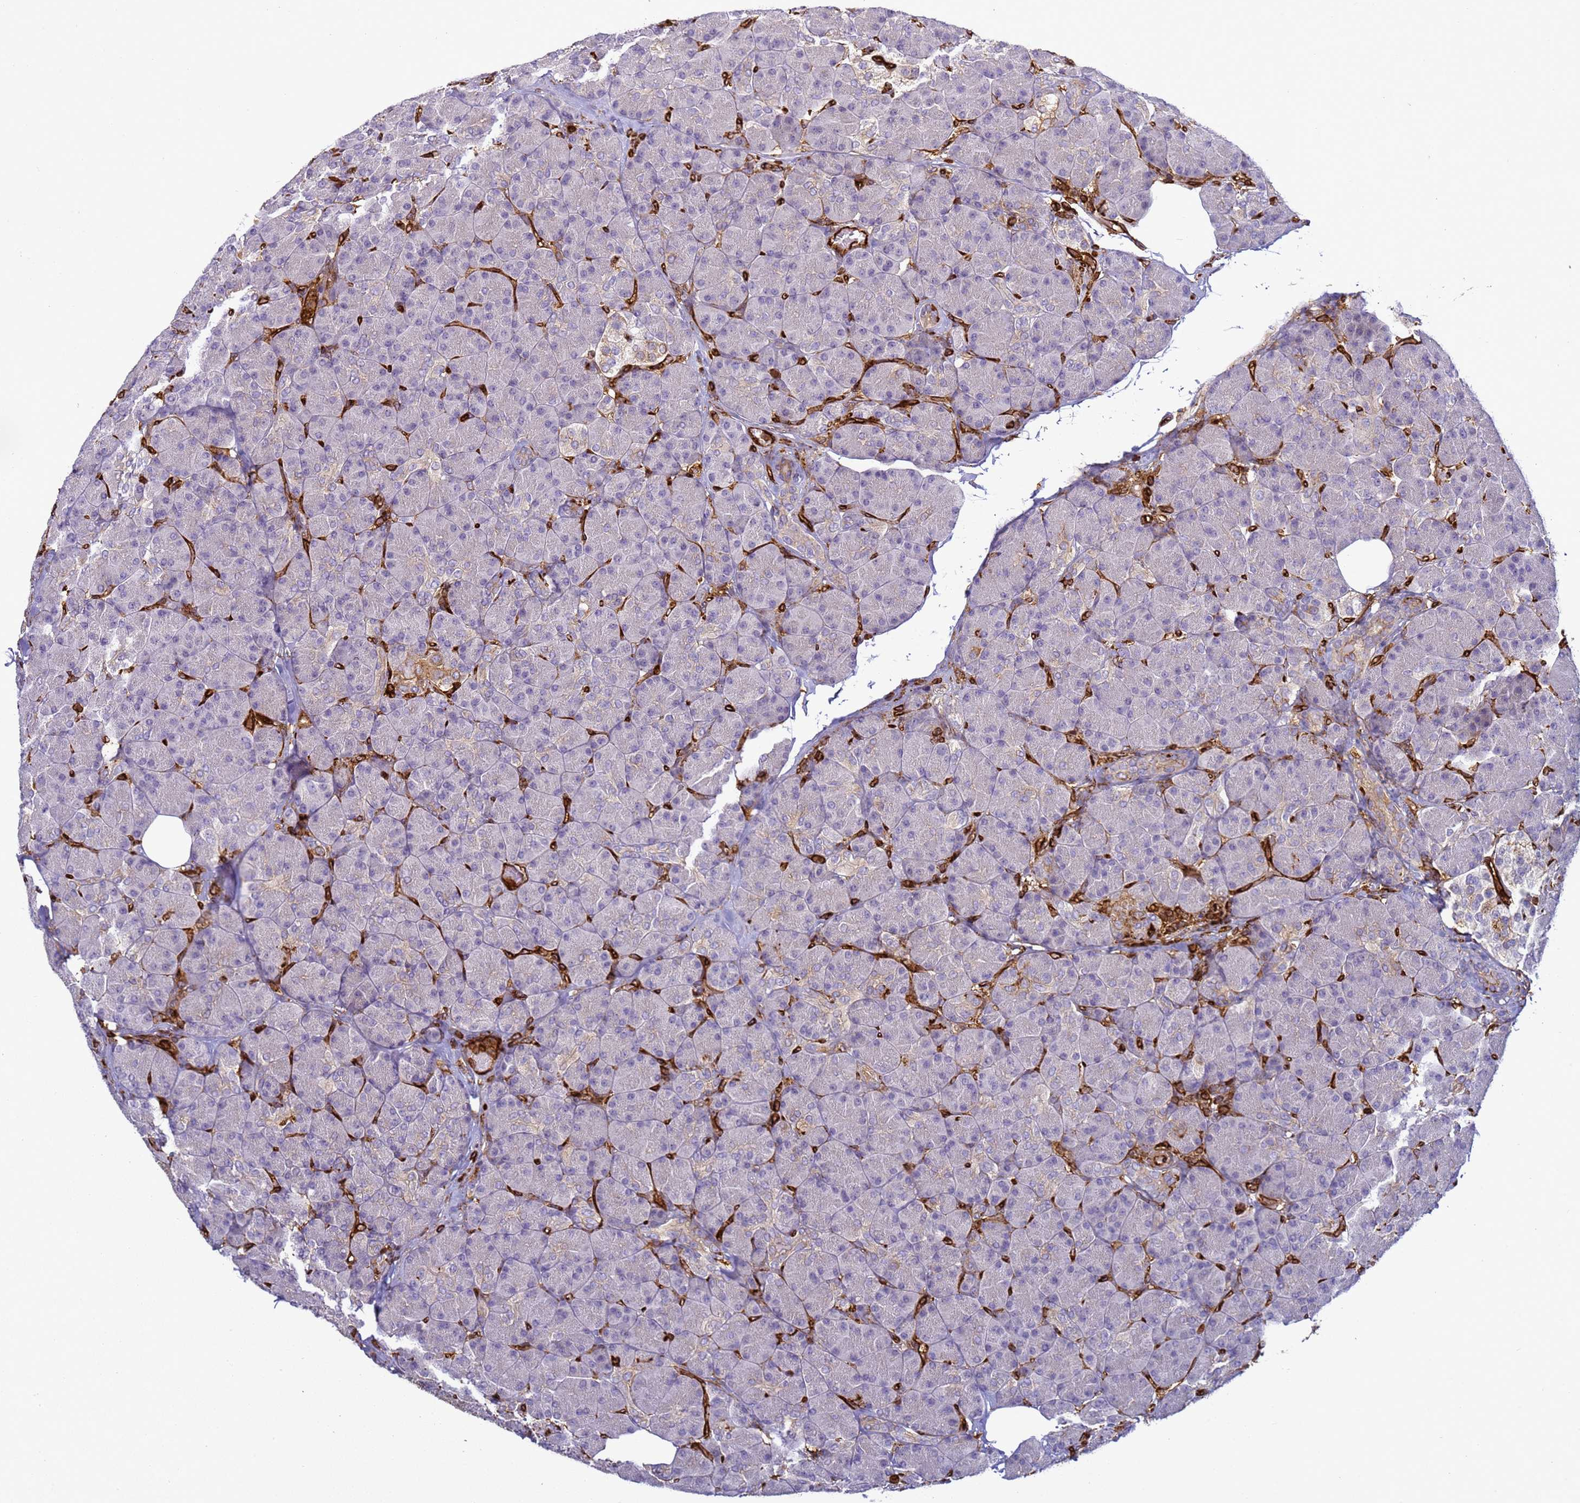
{"staining": {"intensity": "weak", "quantity": "<25%", "location": "cytoplasmic/membranous"}, "tissue": "pancreas", "cell_type": "Exocrine glandular cells", "image_type": "normal", "snomed": [{"axis": "morphology", "description": "Normal tissue, NOS"}, {"axis": "topography", "description": "Pancreas"}], "caption": "A high-resolution photomicrograph shows immunohistochemistry staining of benign pancreas, which exhibits no significant positivity in exocrine glandular cells. The staining was performed using DAB (3,3'-diaminobenzidine) to visualize the protein expression in brown, while the nuclei were stained in blue with hematoxylin (Magnification: 20x).", "gene": "ZBTB8OS", "patient": {"sex": "female", "age": 43}}